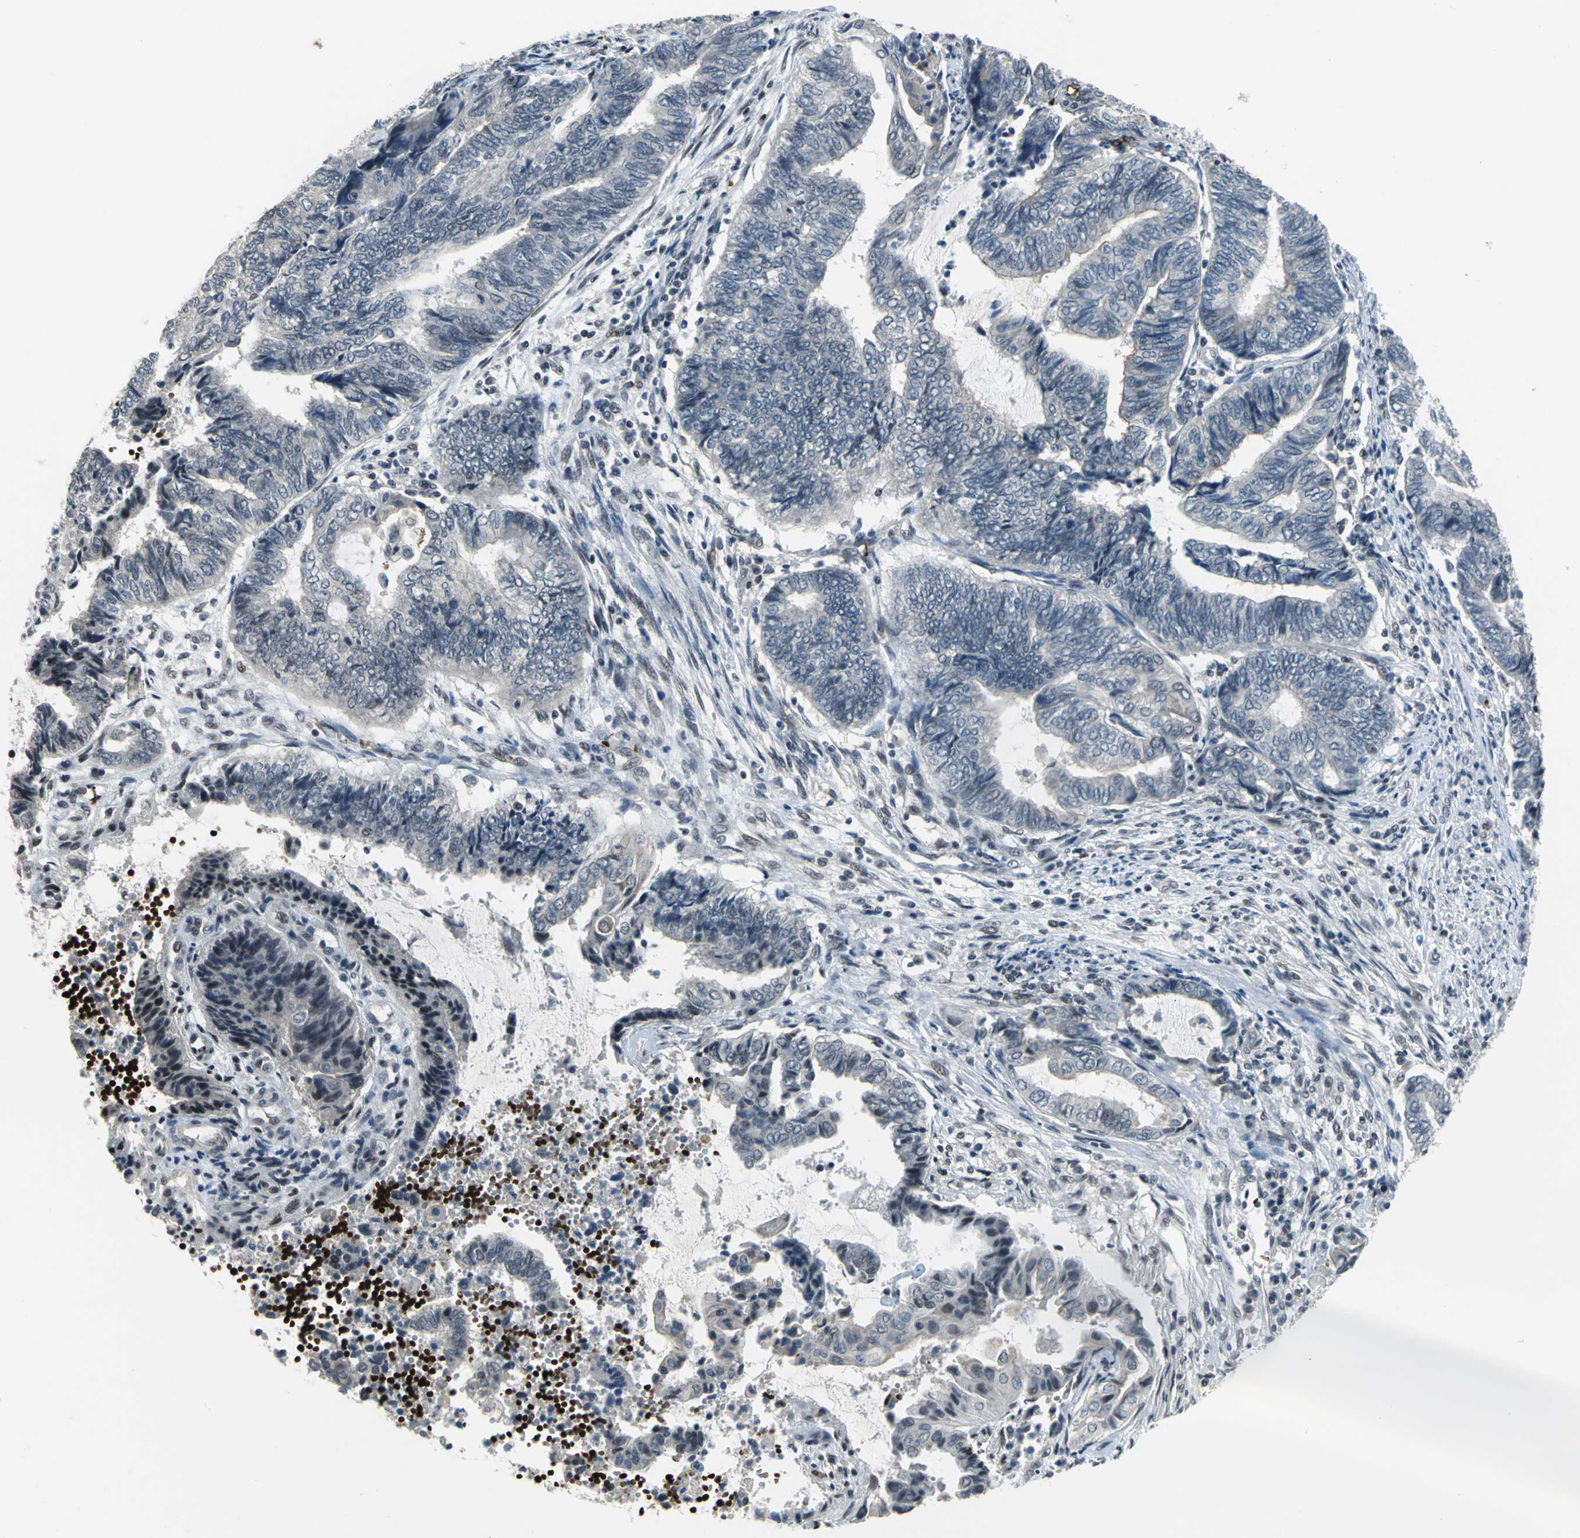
{"staining": {"intensity": "weak", "quantity": "25%-75%", "location": "nuclear"}, "tissue": "endometrial cancer", "cell_type": "Tumor cells", "image_type": "cancer", "snomed": [{"axis": "morphology", "description": "Adenocarcinoma, NOS"}, {"axis": "topography", "description": "Uterus"}, {"axis": "topography", "description": "Endometrium"}], "caption": "An image of human endometrial adenocarcinoma stained for a protein exhibits weak nuclear brown staining in tumor cells. The protein is stained brown, and the nuclei are stained in blue (DAB (3,3'-diaminobenzidine) IHC with brightfield microscopy, high magnification).", "gene": "GLI3", "patient": {"sex": "female", "age": 70}}